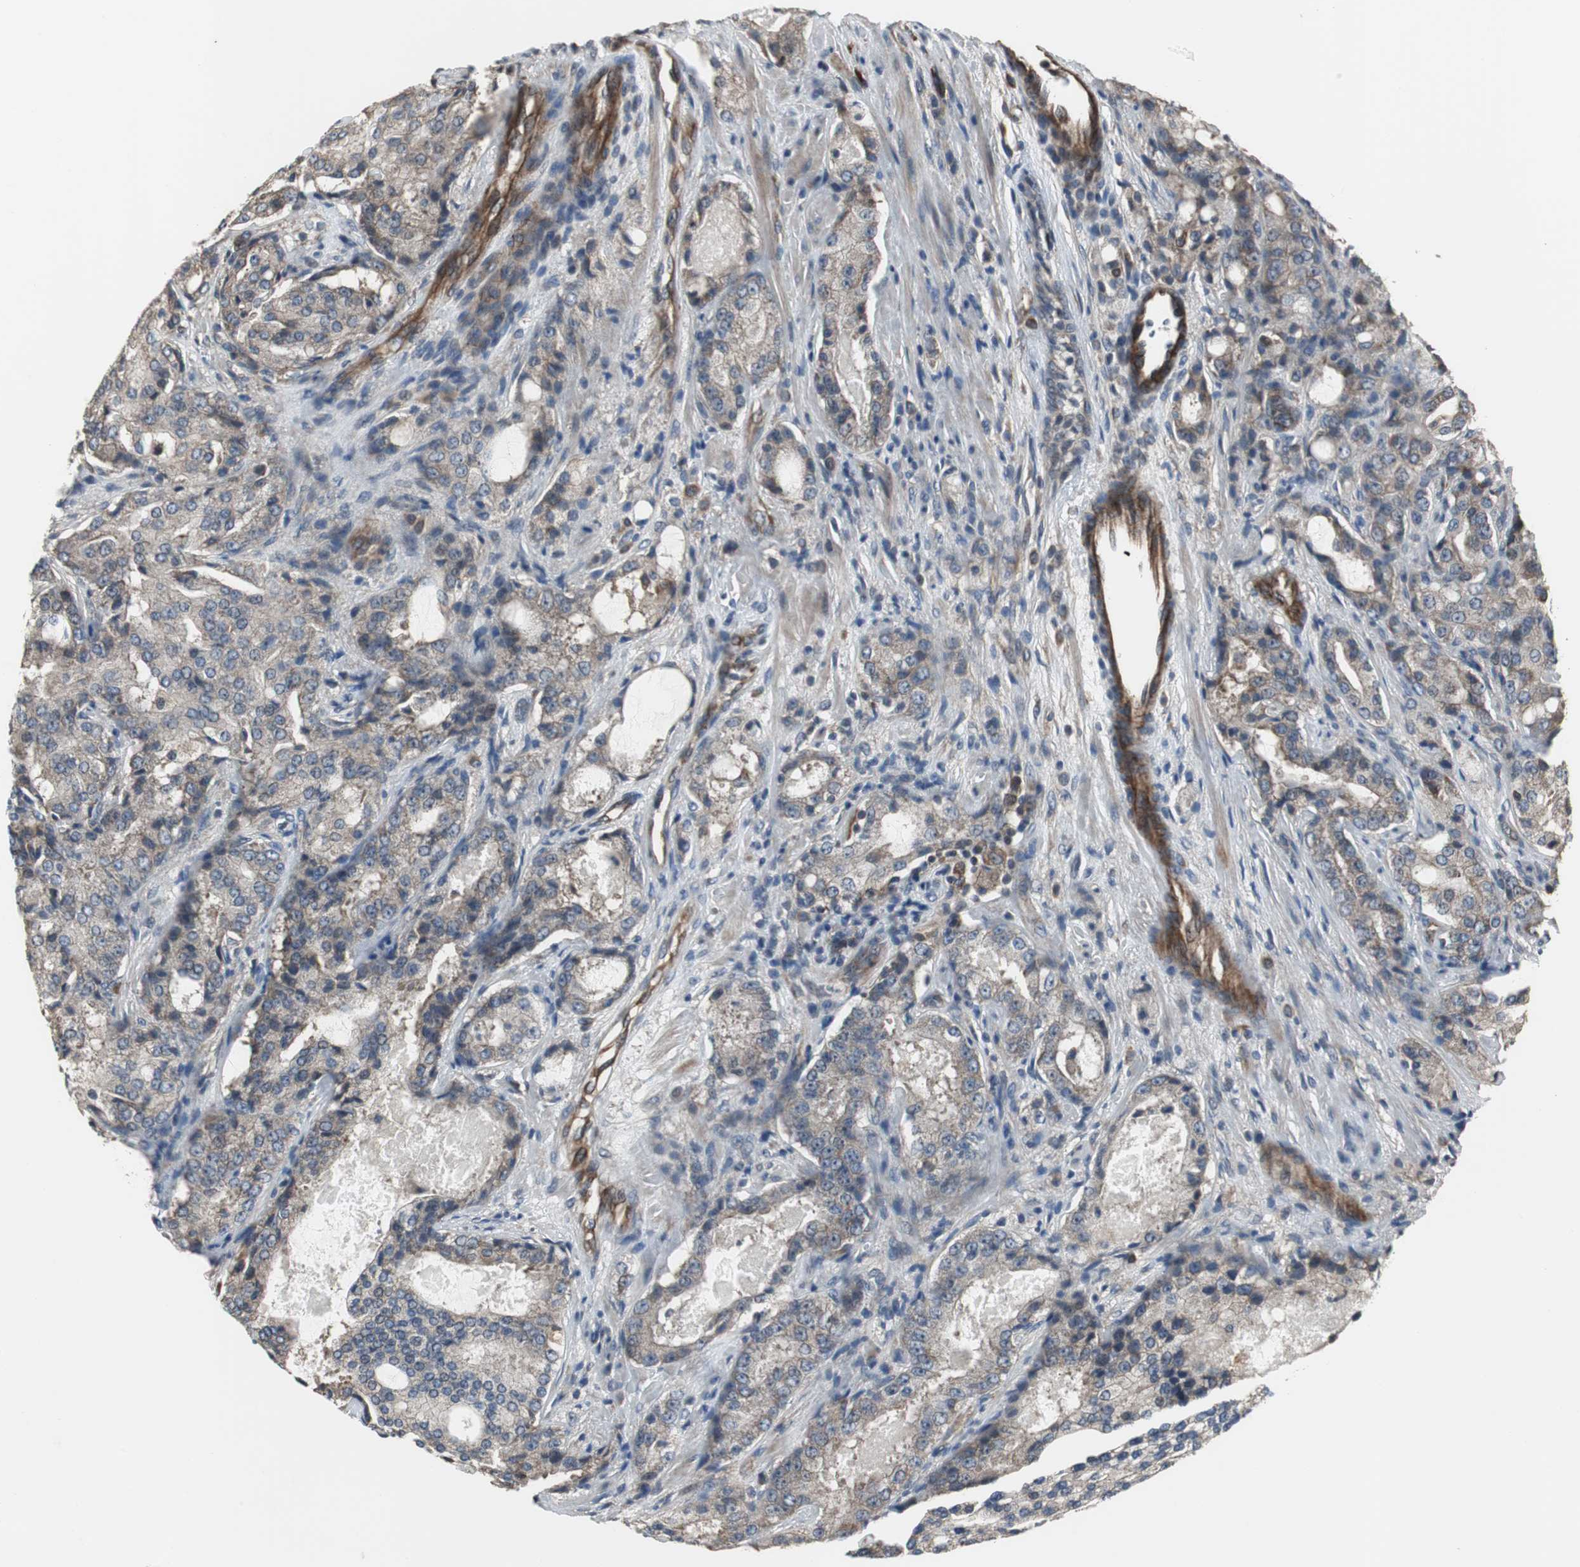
{"staining": {"intensity": "weak", "quantity": "25%-75%", "location": "cytoplasmic/membranous"}, "tissue": "prostate cancer", "cell_type": "Tumor cells", "image_type": "cancer", "snomed": [{"axis": "morphology", "description": "Adenocarcinoma, High grade"}, {"axis": "topography", "description": "Prostate"}], "caption": "This photomicrograph demonstrates IHC staining of human prostate cancer, with low weak cytoplasmic/membranous staining in approximately 25%-75% of tumor cells.", "gene": "CHP1", "patient": {"sex": "male", "age": 72}}